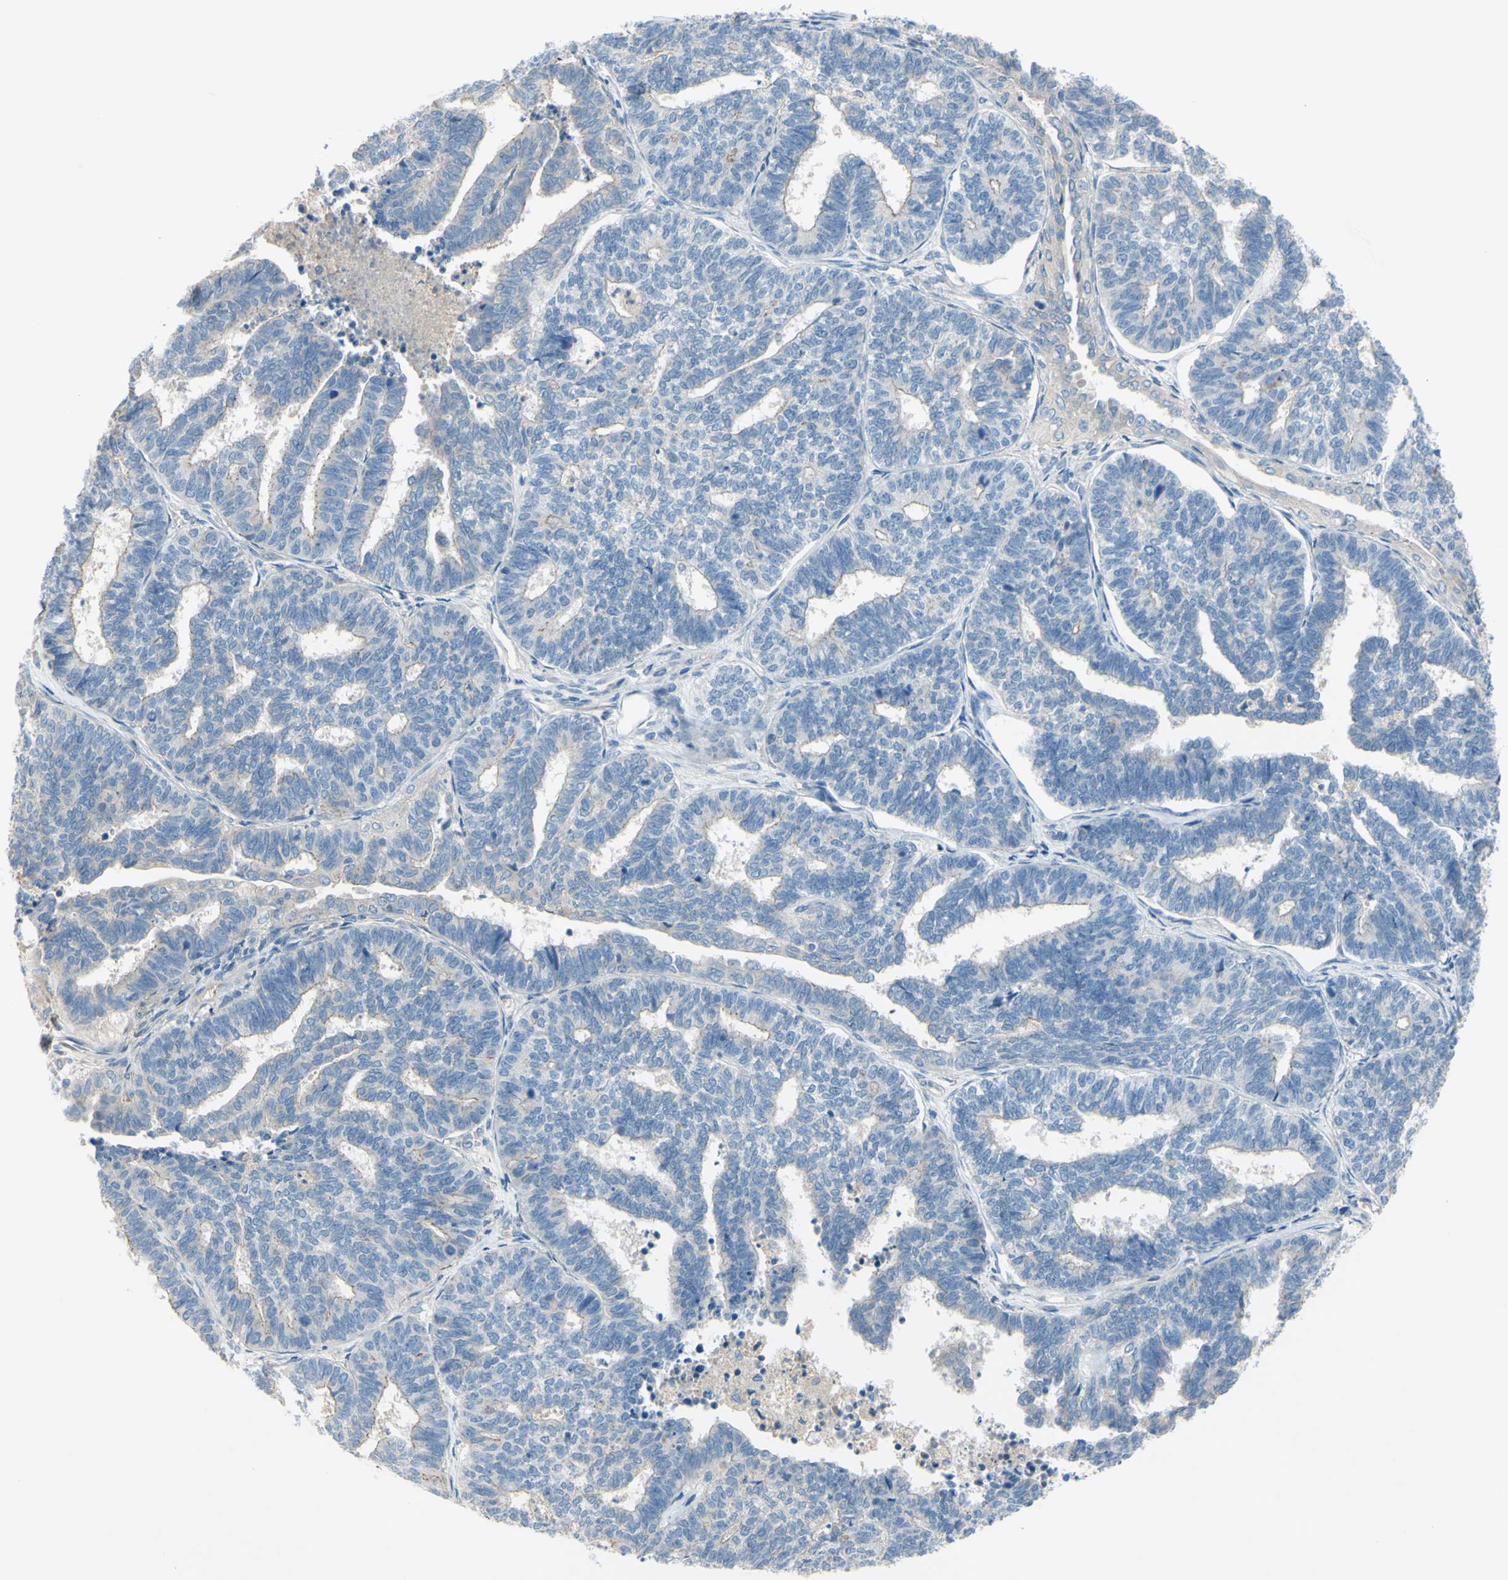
{"staining": {"intensity": "weak", "quantity": "<25%", "location": "cytoplasmic/membranous"}, "tissue": "endometrial cancer", "cell_type": "Tumor cells", "image_type": "cancer", "snomed": [{"axis": "morphology", "description": "Adenocarcinoma, NOS"}, {"axis": "topography", "description": "Endometrium"}], "caption": "The micrograph displays no significant expression in tumor cells of adenocarcinoma (endometrial). (Stains: DAB (3,3'-diaminobenzidine) immunohistochemistry with hematoxylin counter stain, Microscopy: brightfield microscopy at high magnification).", "gene": "TMEM59L", "patient": {"sex": "female", "age": 70}}